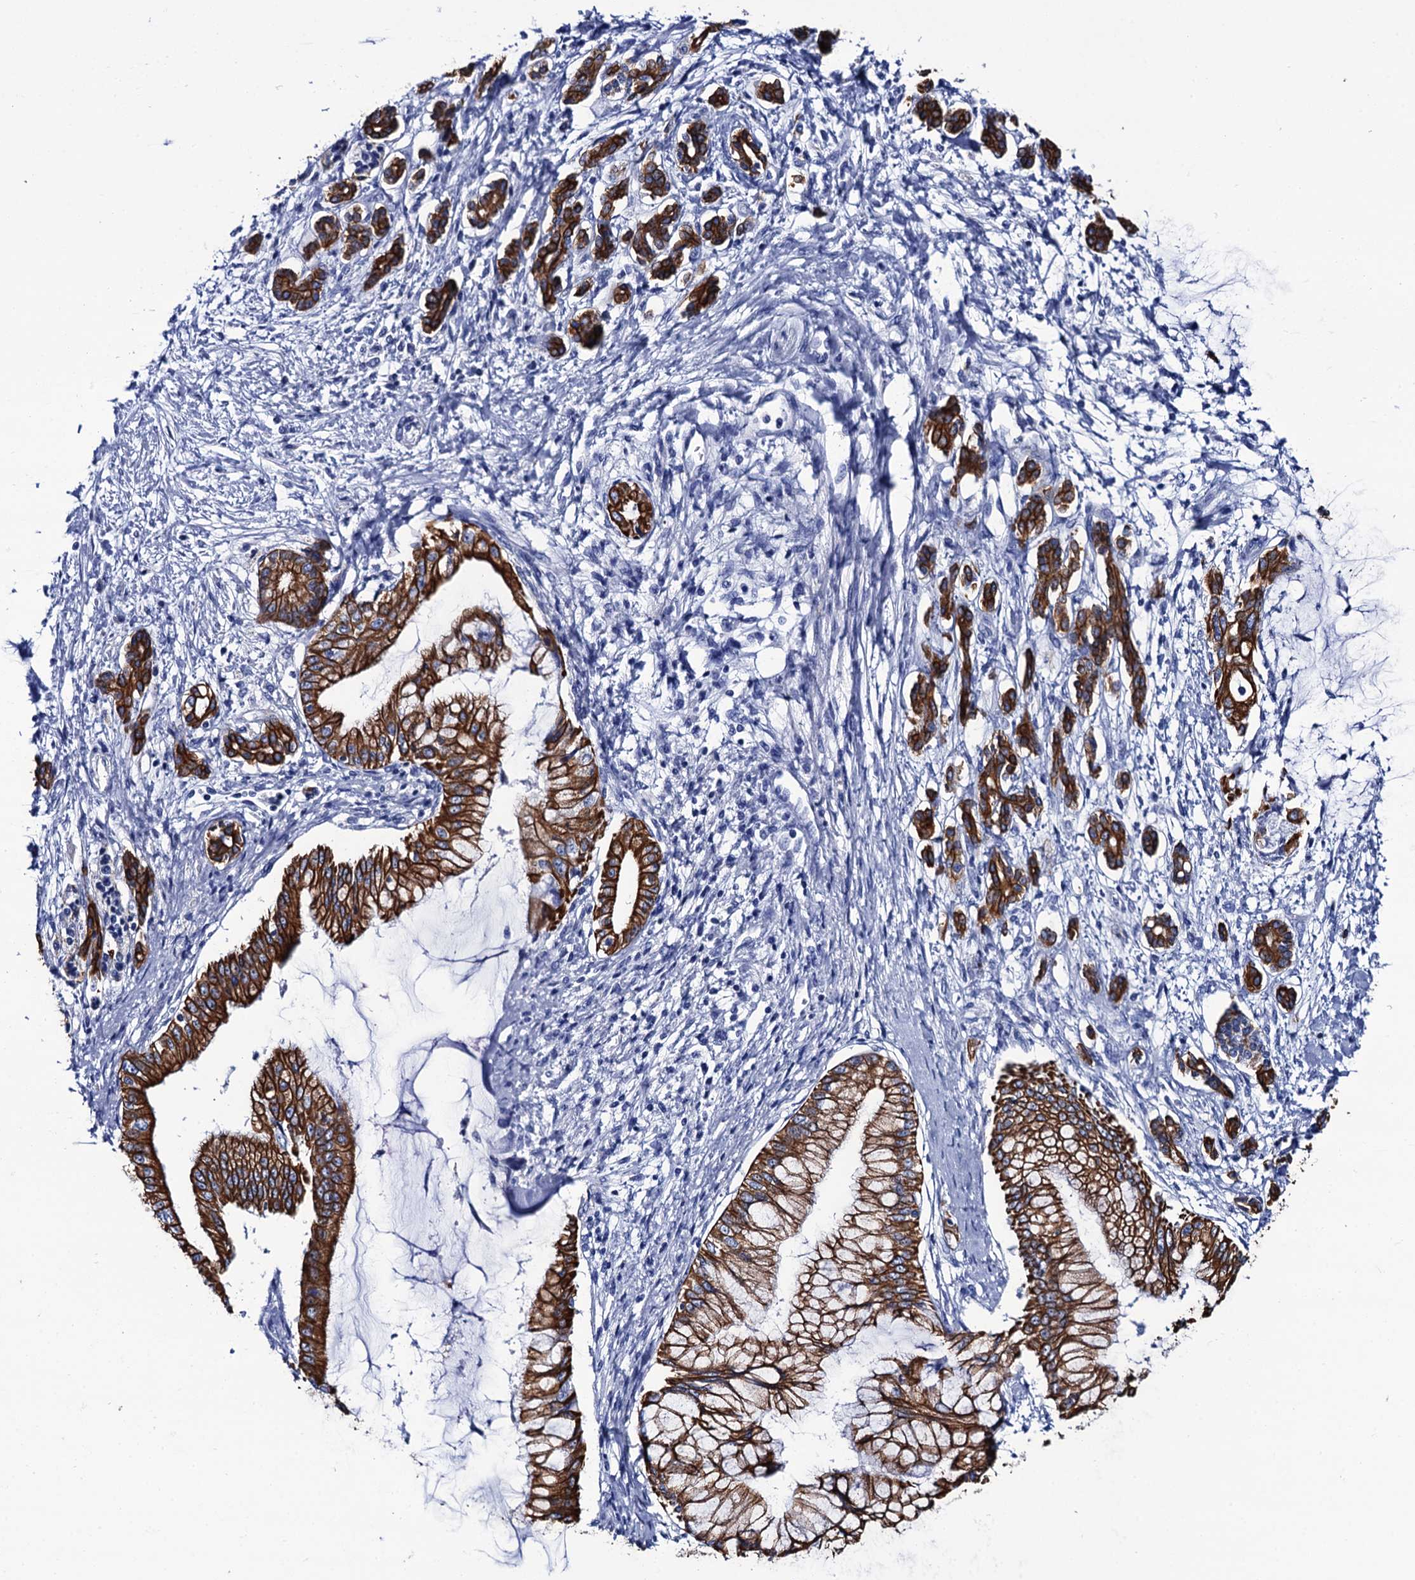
{"staining": {"intensity": "strong", "quantity": ">75%", "location": "cytoplasmic/membranous"}, "tissue": "pancreatic cancer", "cell_type": "Tumor cells", "image_type": "cancer", "snomed": [{"axis": "morphology", "description": "Adenocarcinoma, NOS"}, {"axis": "topography", "description": "Pancreas"}], "caption": "Adenocarcinoma (pancreatic) tissue demonstrates strong cytoplasmic/membranous positivity in approximately >75% of tumor cells", "gene": "RAB3IP", "patient": {"sex": "male", "age": 58}}